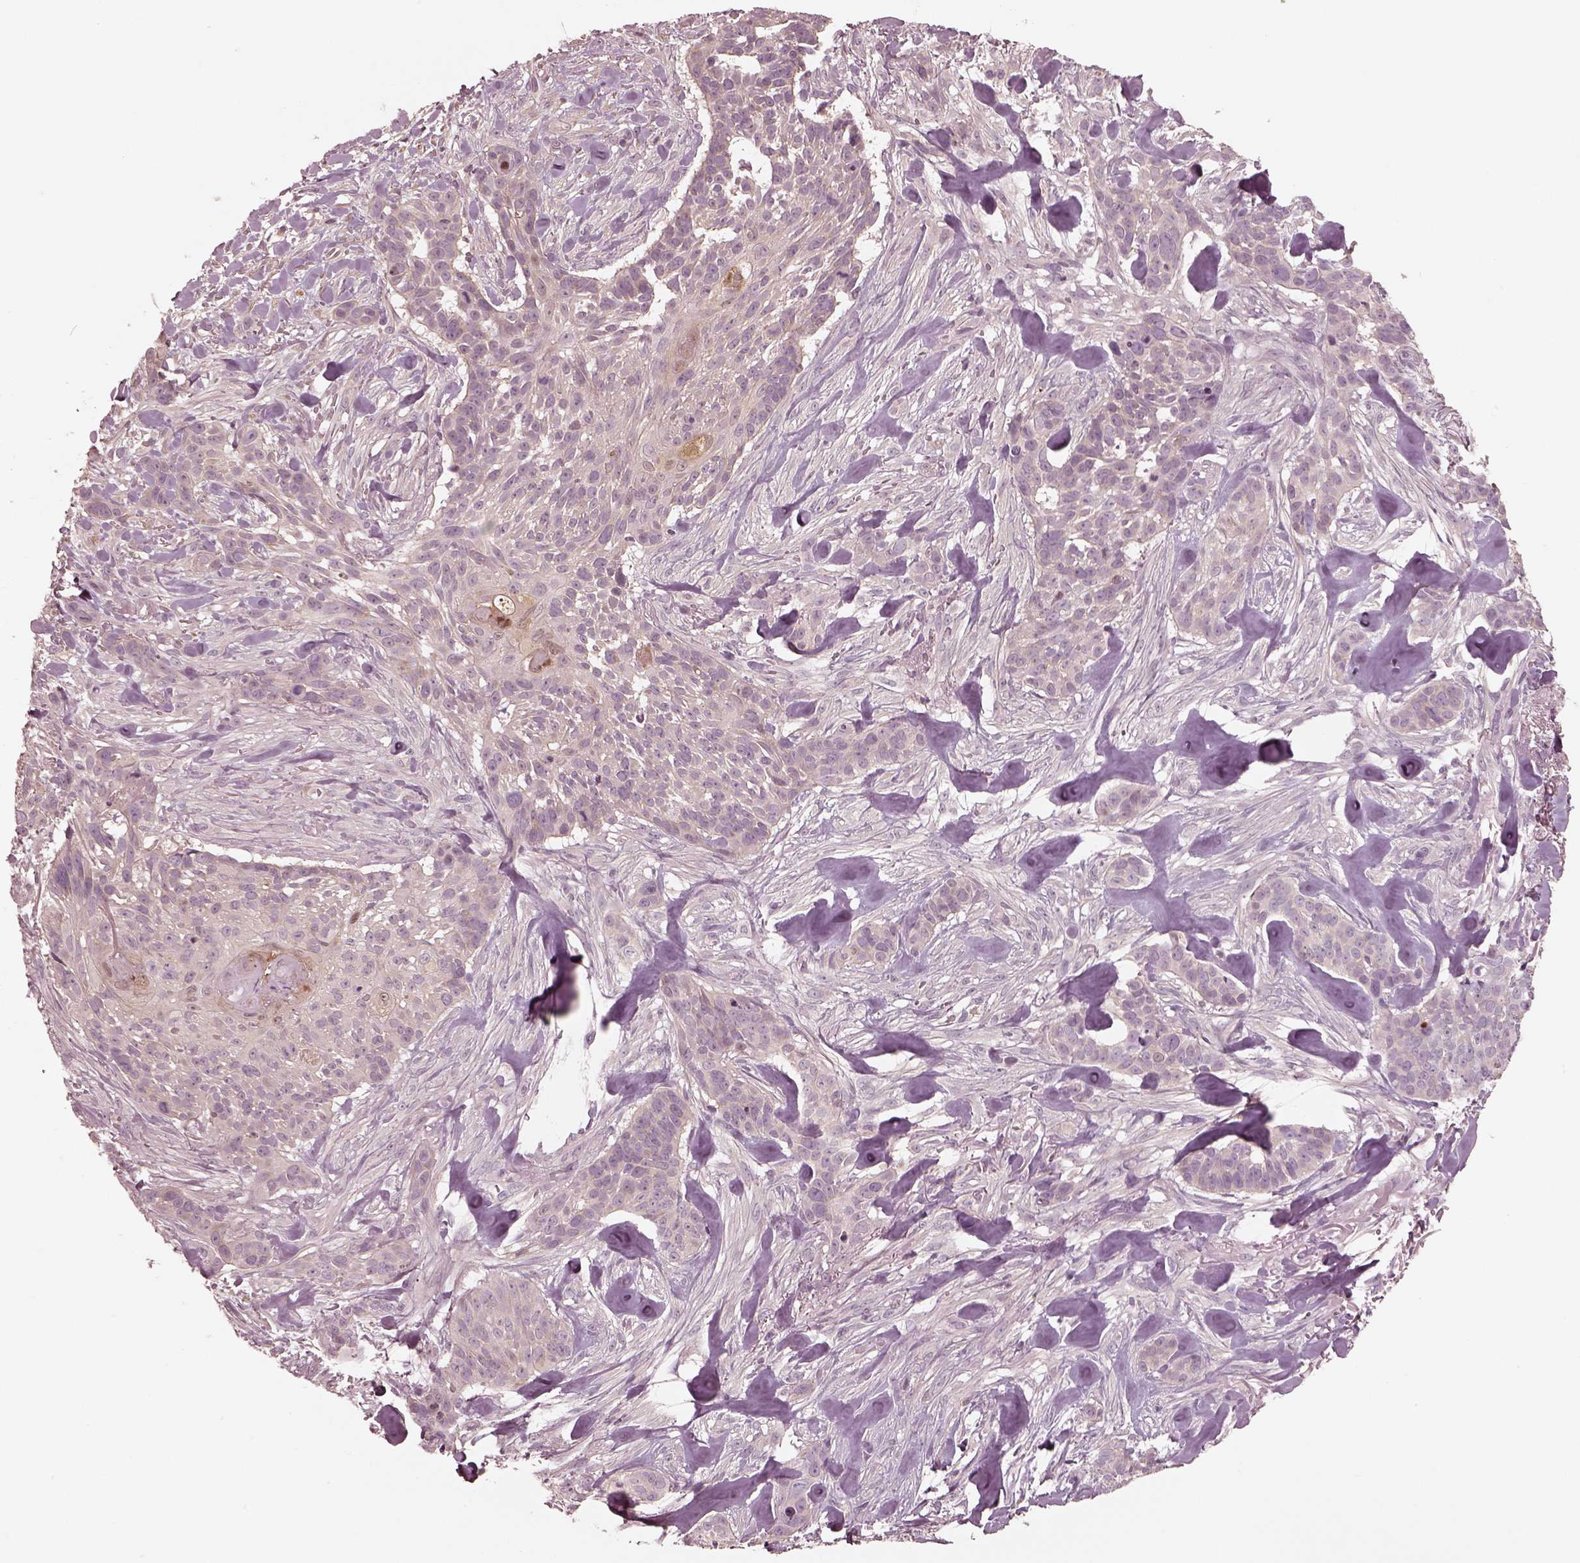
{"staining": {"intensity": "negative", "quantity": "none", "location": "none"}, "tissue": "skin cancer", "cell_type": "Tumor cells", "image_type": "cancer", "snomed": [{"axis": "morphology", "description": "Basal cell carcinoma"}, {"axis": "topography", "description": "Skin"}], "caption": "This is a histopathology image of IHC staining of skin basal cell carcinoma, which shows no staining in tumor cells. Brightfield microscopy of immunohistochemistry stained with DAB (3,3'-diaminobenzidine) (brown) and hematoxylin (blue), captured at high magnification.", "gene": "SDCBP2", "patient": {"sex": "male", "age": 87}}